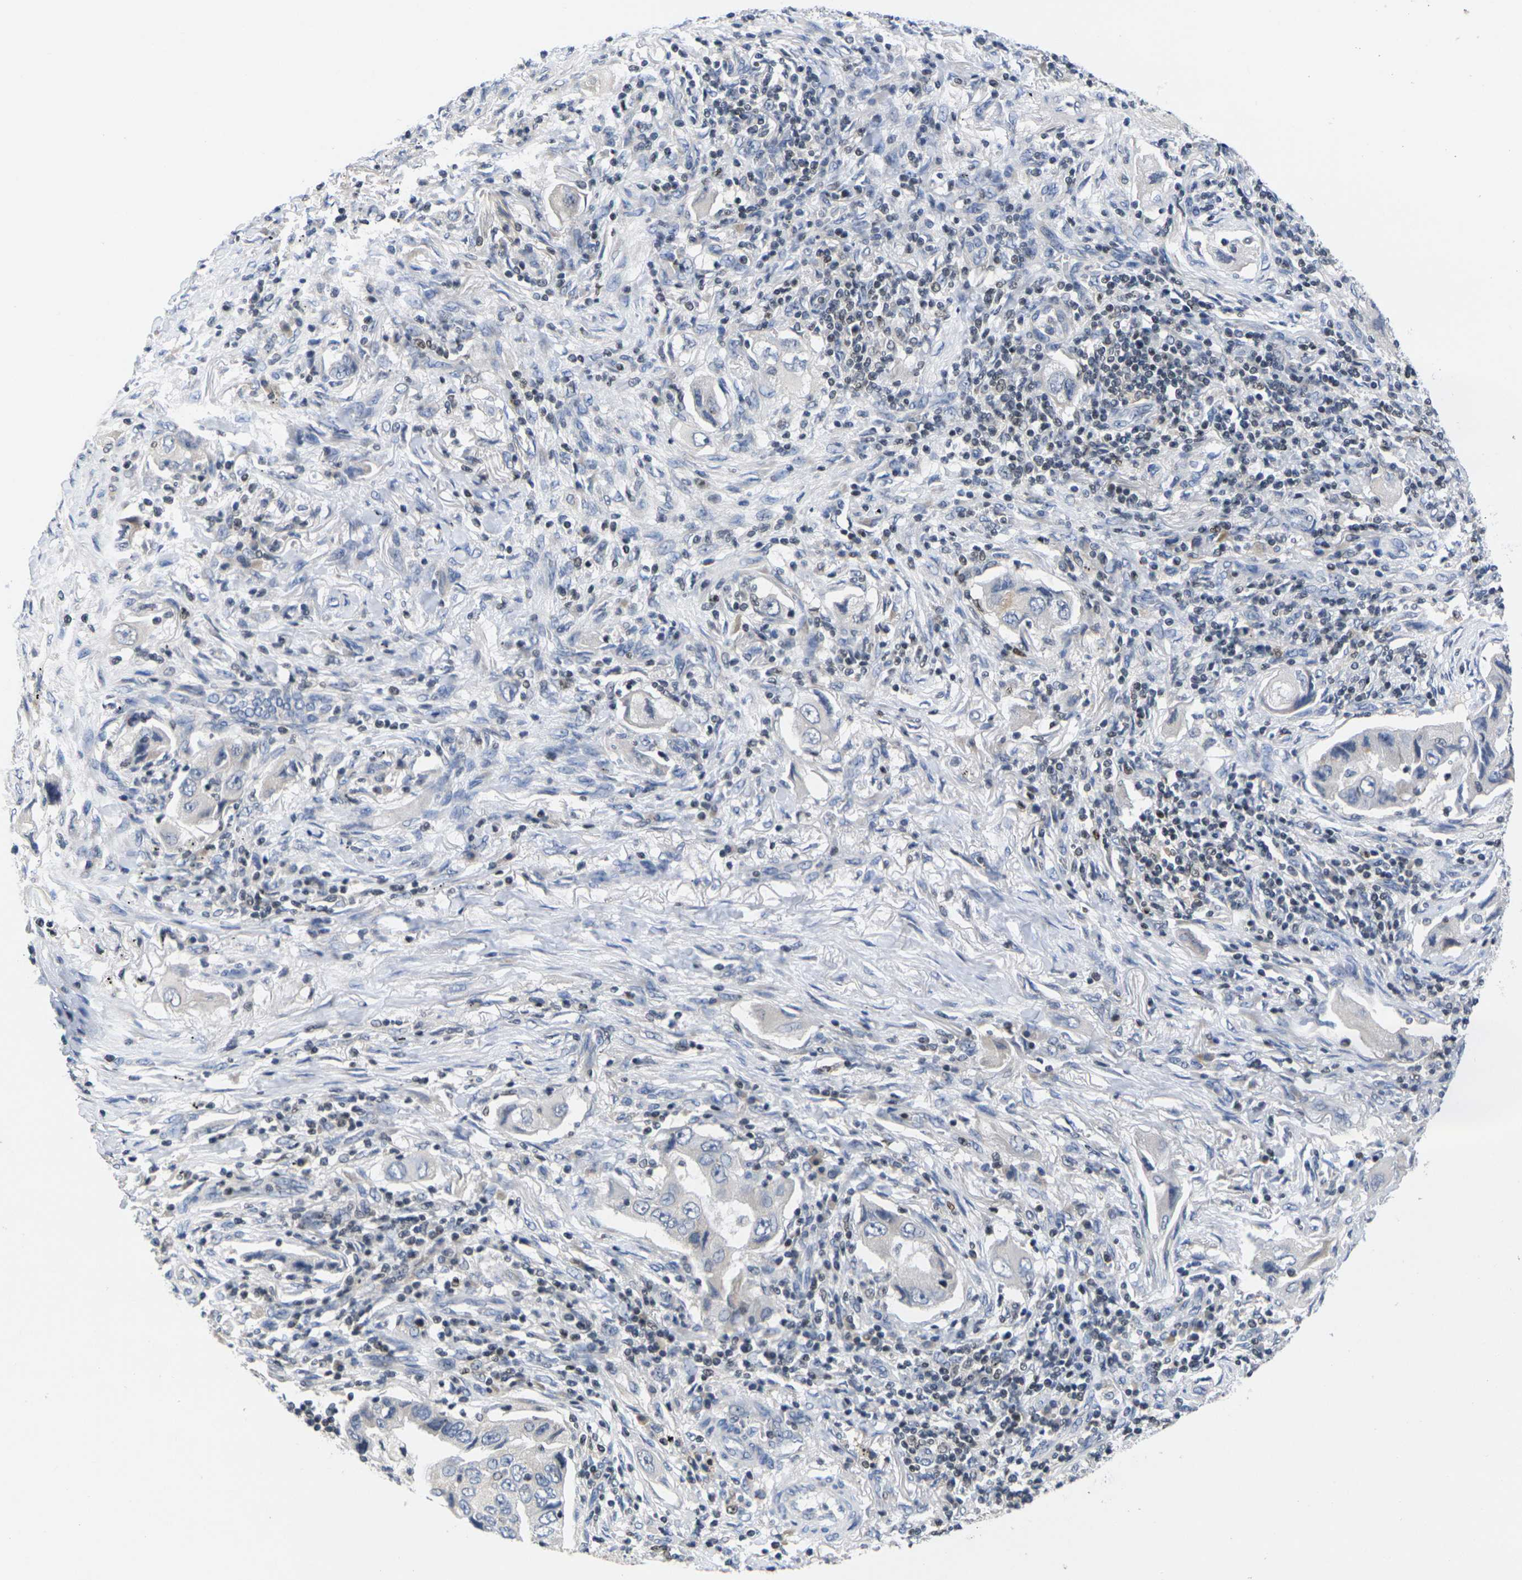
{"staining": {"intensity": "negative", "quantity": "none", "location": "none"}, "tissue": "lung cancer", "cell_type": "Tumor cells", "image_type": "cancer", "snomed": [{"axis": "morphology", "description": "Adenocarcinoma, NOS"}, {"axis": "topography", "description": "Lung"}], "caption": "A high-resolution micrograph shows immunohistochemistry (IHC) staining of lung cancer, which reveals no significant positivity in tumor cells.", "gene": "IKZF1", "patient": {"sex": "female", "age": 65}}